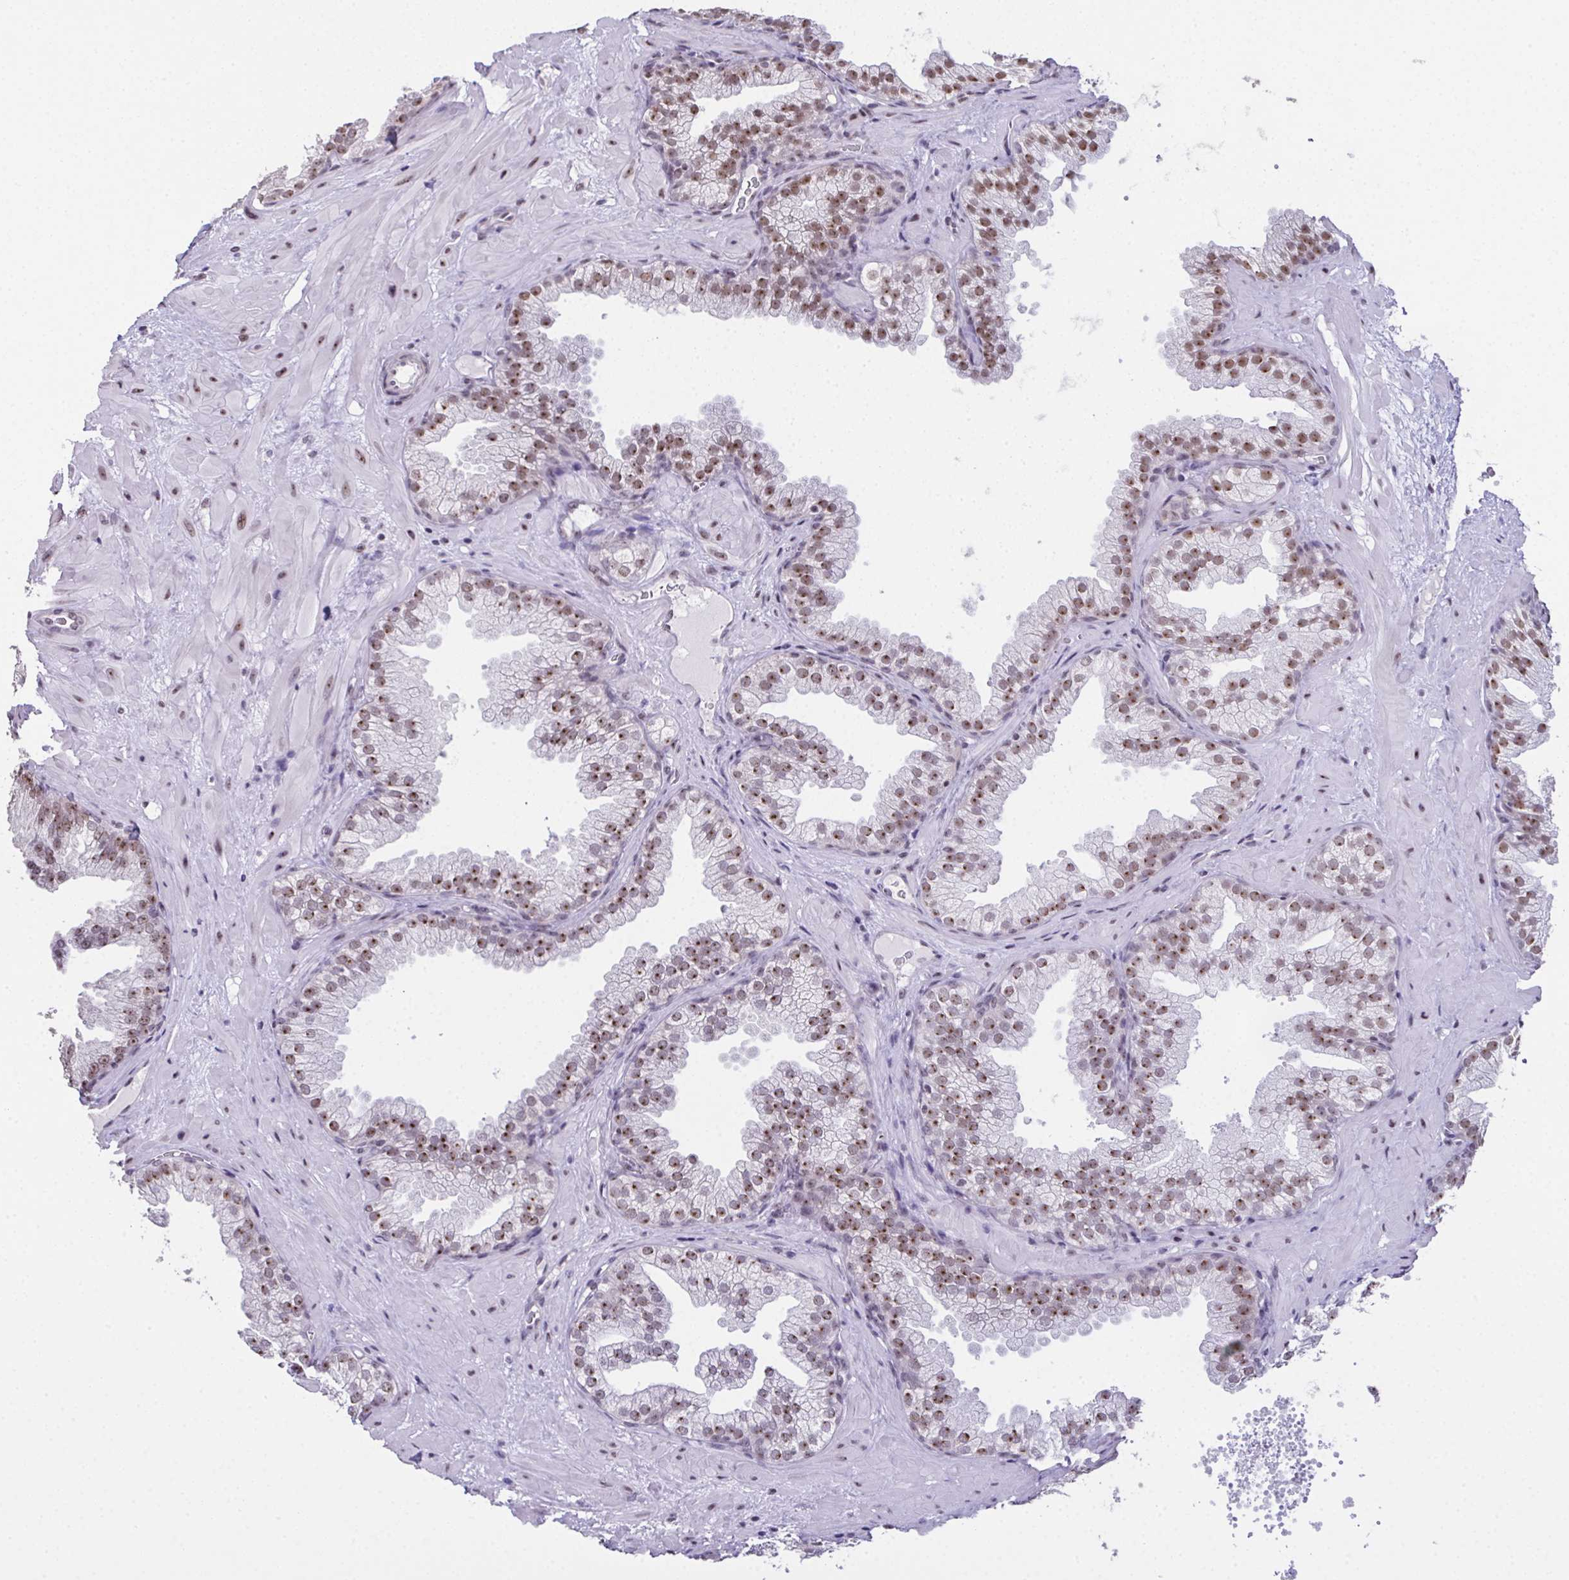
{"staining": {"intensity": "moderate", "quantity": ">75%", "location": "nuclear"}, "tissue": "prostate", "cell_type": "Glandular cells", "image_type": "normal", "snomed": [{"axis": "morphology", "description": "Normal tissue, NOS"}, {"axis": "topography", "description": "Prostate"}], "caption": "Immunohistochemistry (IHC) of benign human prostate demonstrates medium levels of moderate nuclear staining in about >75% of glandular cells.", "gene": "ZNF800", "patient": {"sex": "male", "age": 37}}